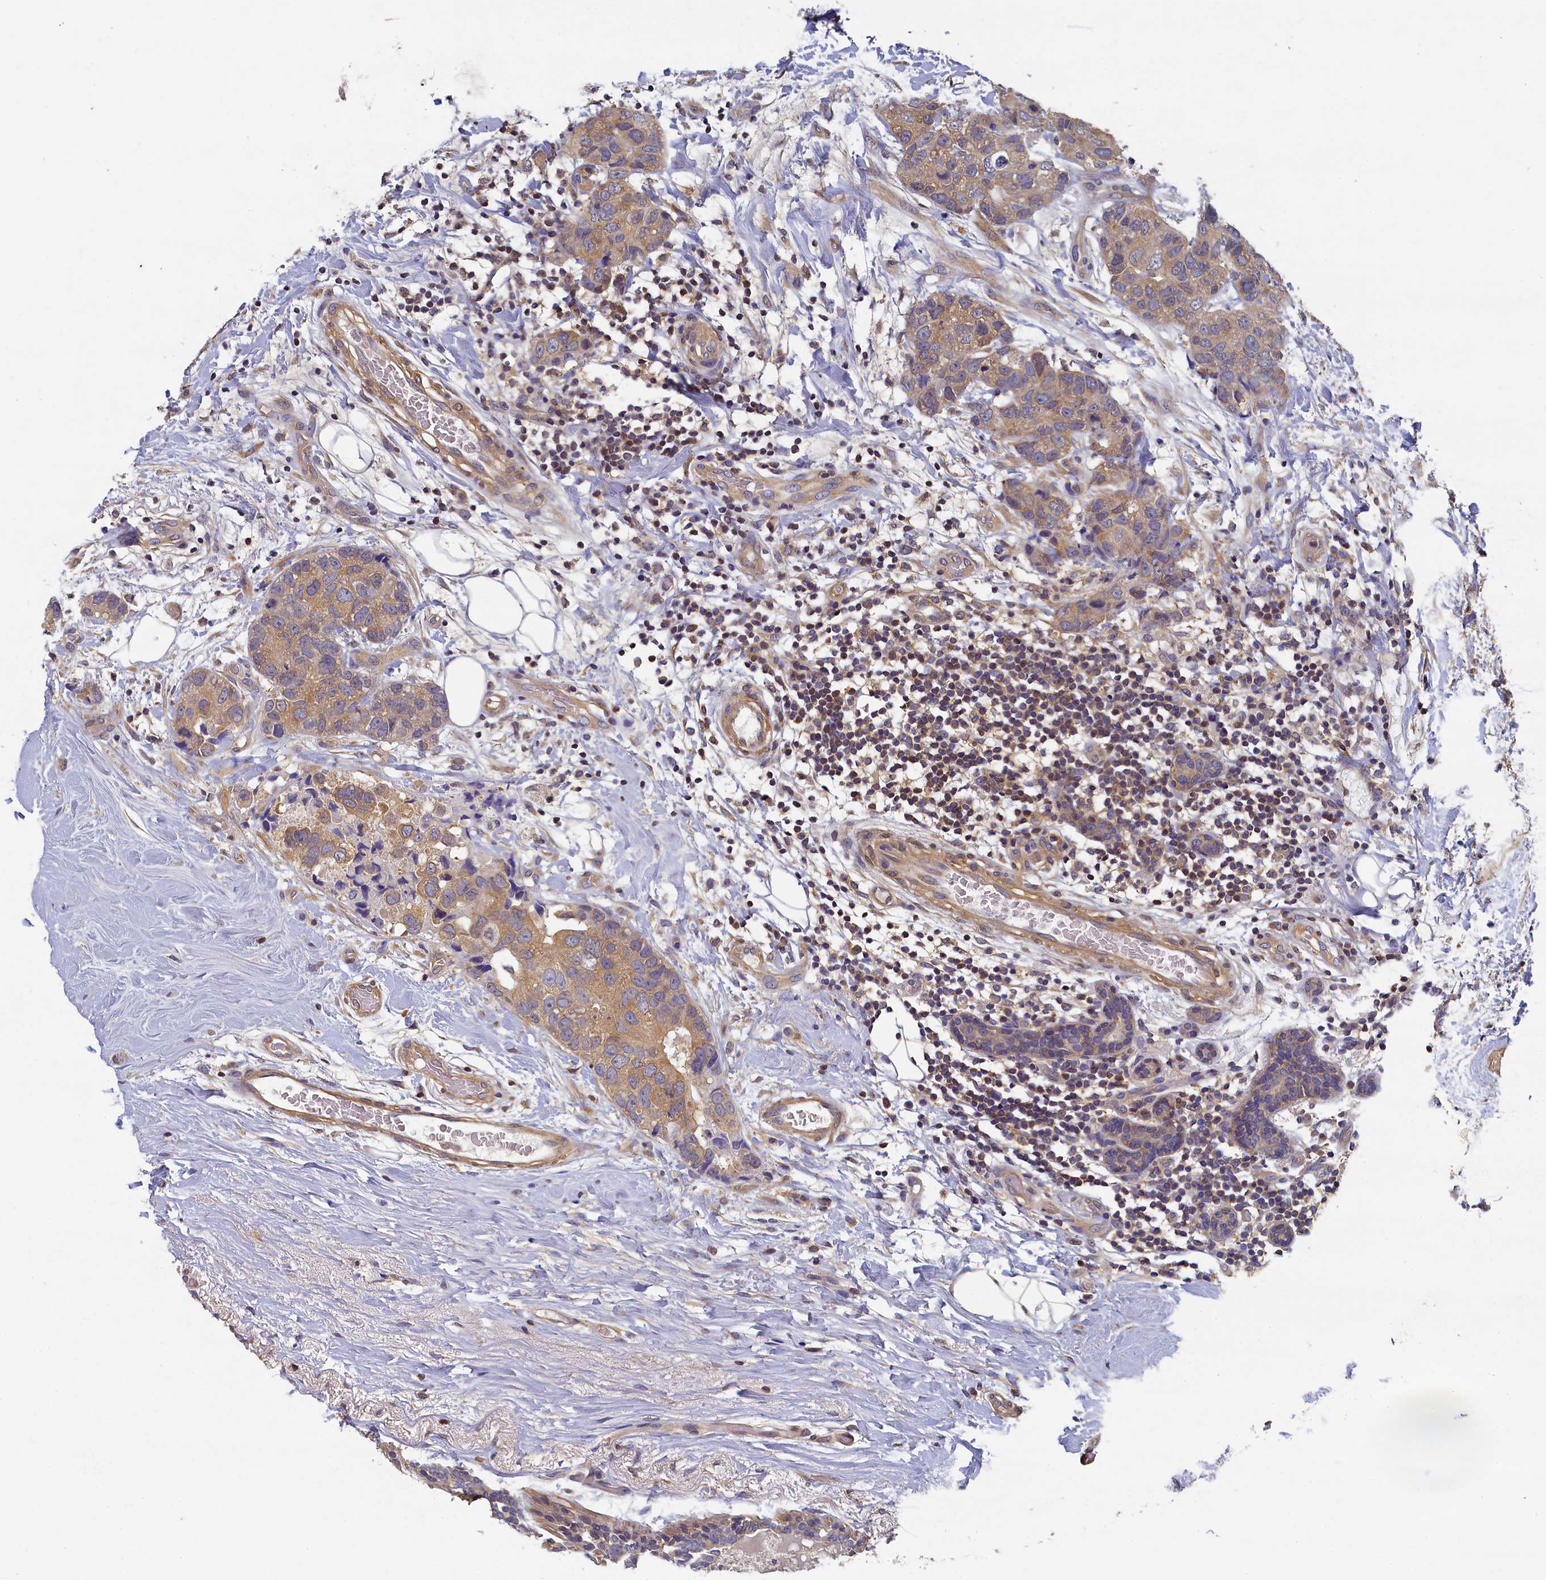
{"staining": {"intensity": "moderate", "quantity": ">75%", "location": "cytoplasmic/membranous"}, "tissue": "breast cancer", "cell_type": "Tumor cells", "image_type": "cancer", "snomed": [{"axis": "morphology", "description": "Duct carcinoma"}, {"axis": "topography", "description": "Breast"}], "caption": "Immunohistochemical staining of breast invasive ductal carcinoma reveals medium levels of moderate cytoplasmic/membranous protein staining in approximately >75% of tumor cells.", "gene": "TBCB", "patient": {"sex": "female", "age": 62}}